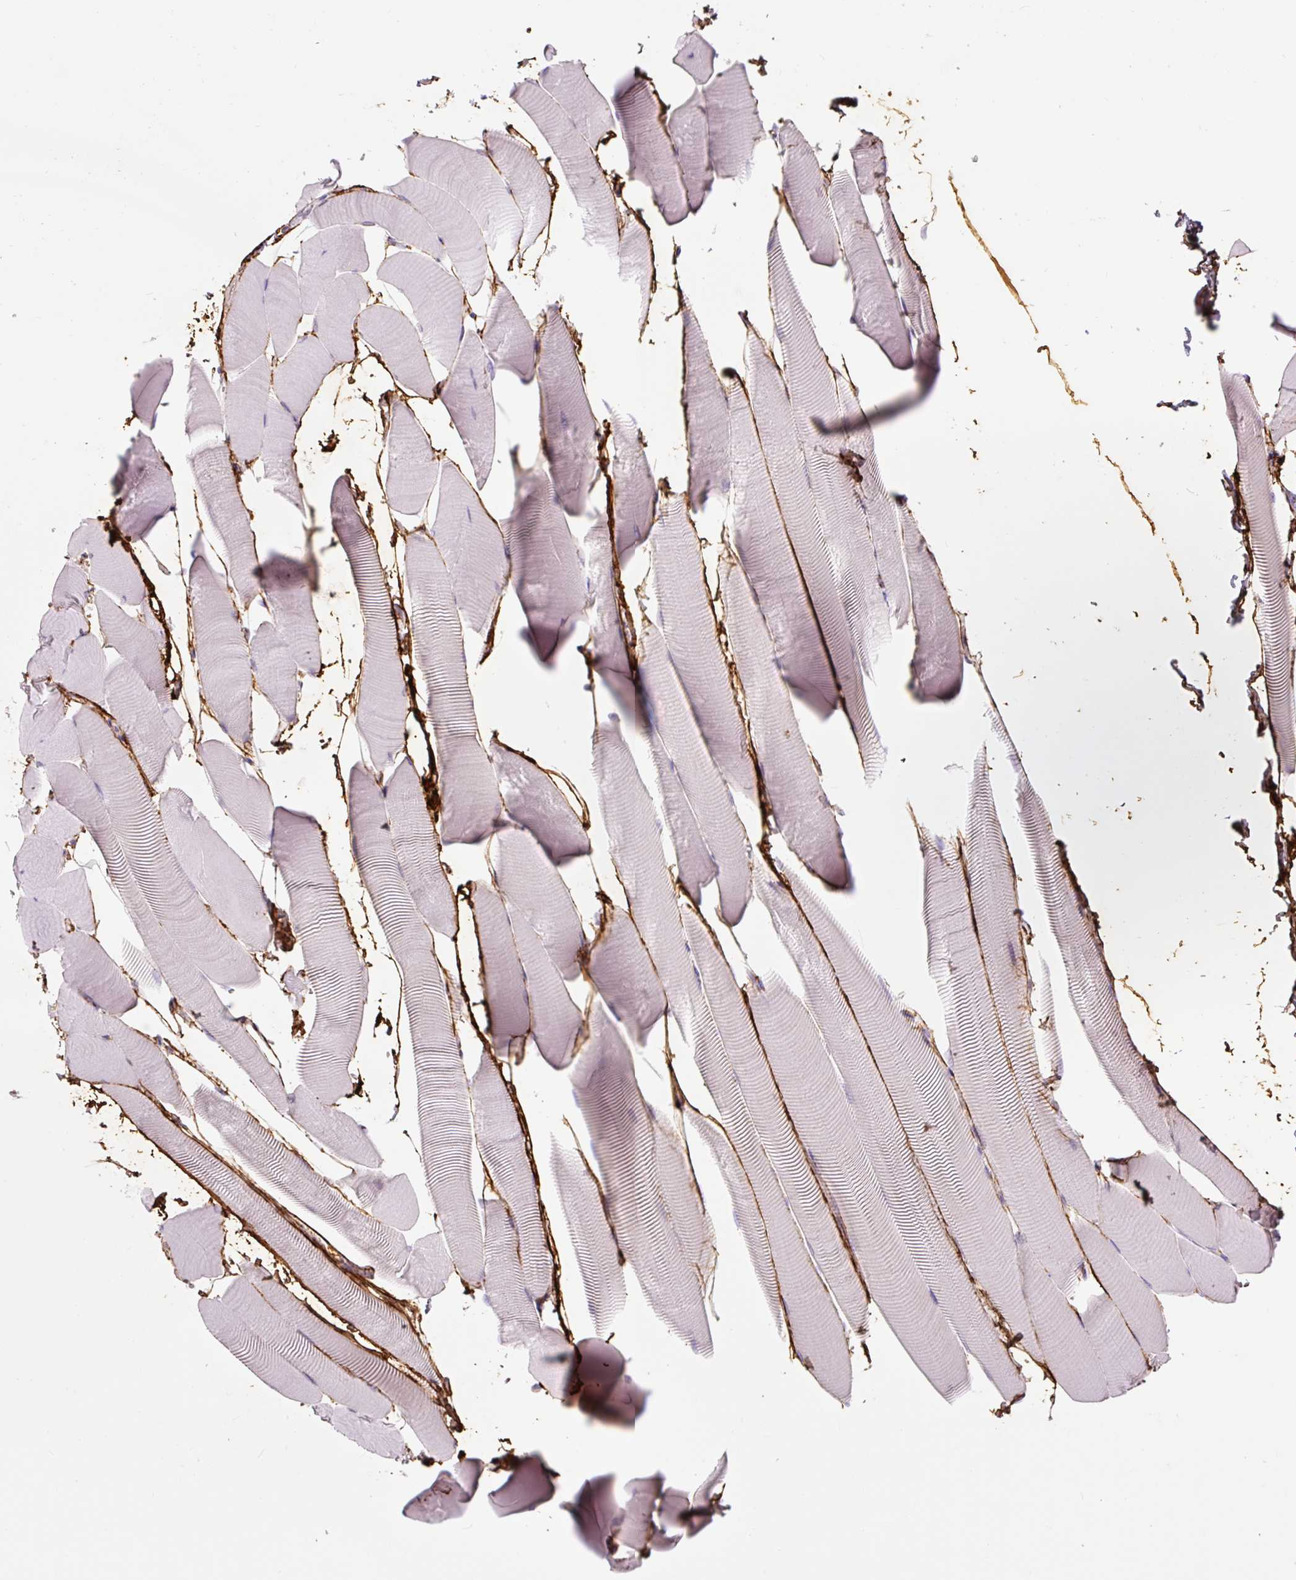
{"staining": {"intensity": "negative", "quantity": "none", "location": "none"}, "tissue": "skeletal muscle", "cell_type": "Myocytes", "image_type": "normal", "snomed": [{"axis": "morphology", "description": "Normal tissue, NOS"}, {"axis": "topography", "description": "Skeletal muscle"}], "caption": "Immunohistochemistry of benign human skeletal muscle demonstrates no positivity in myocytes.", "gene": "FBN1", "patient": {"sex": "male", "age": 25}}